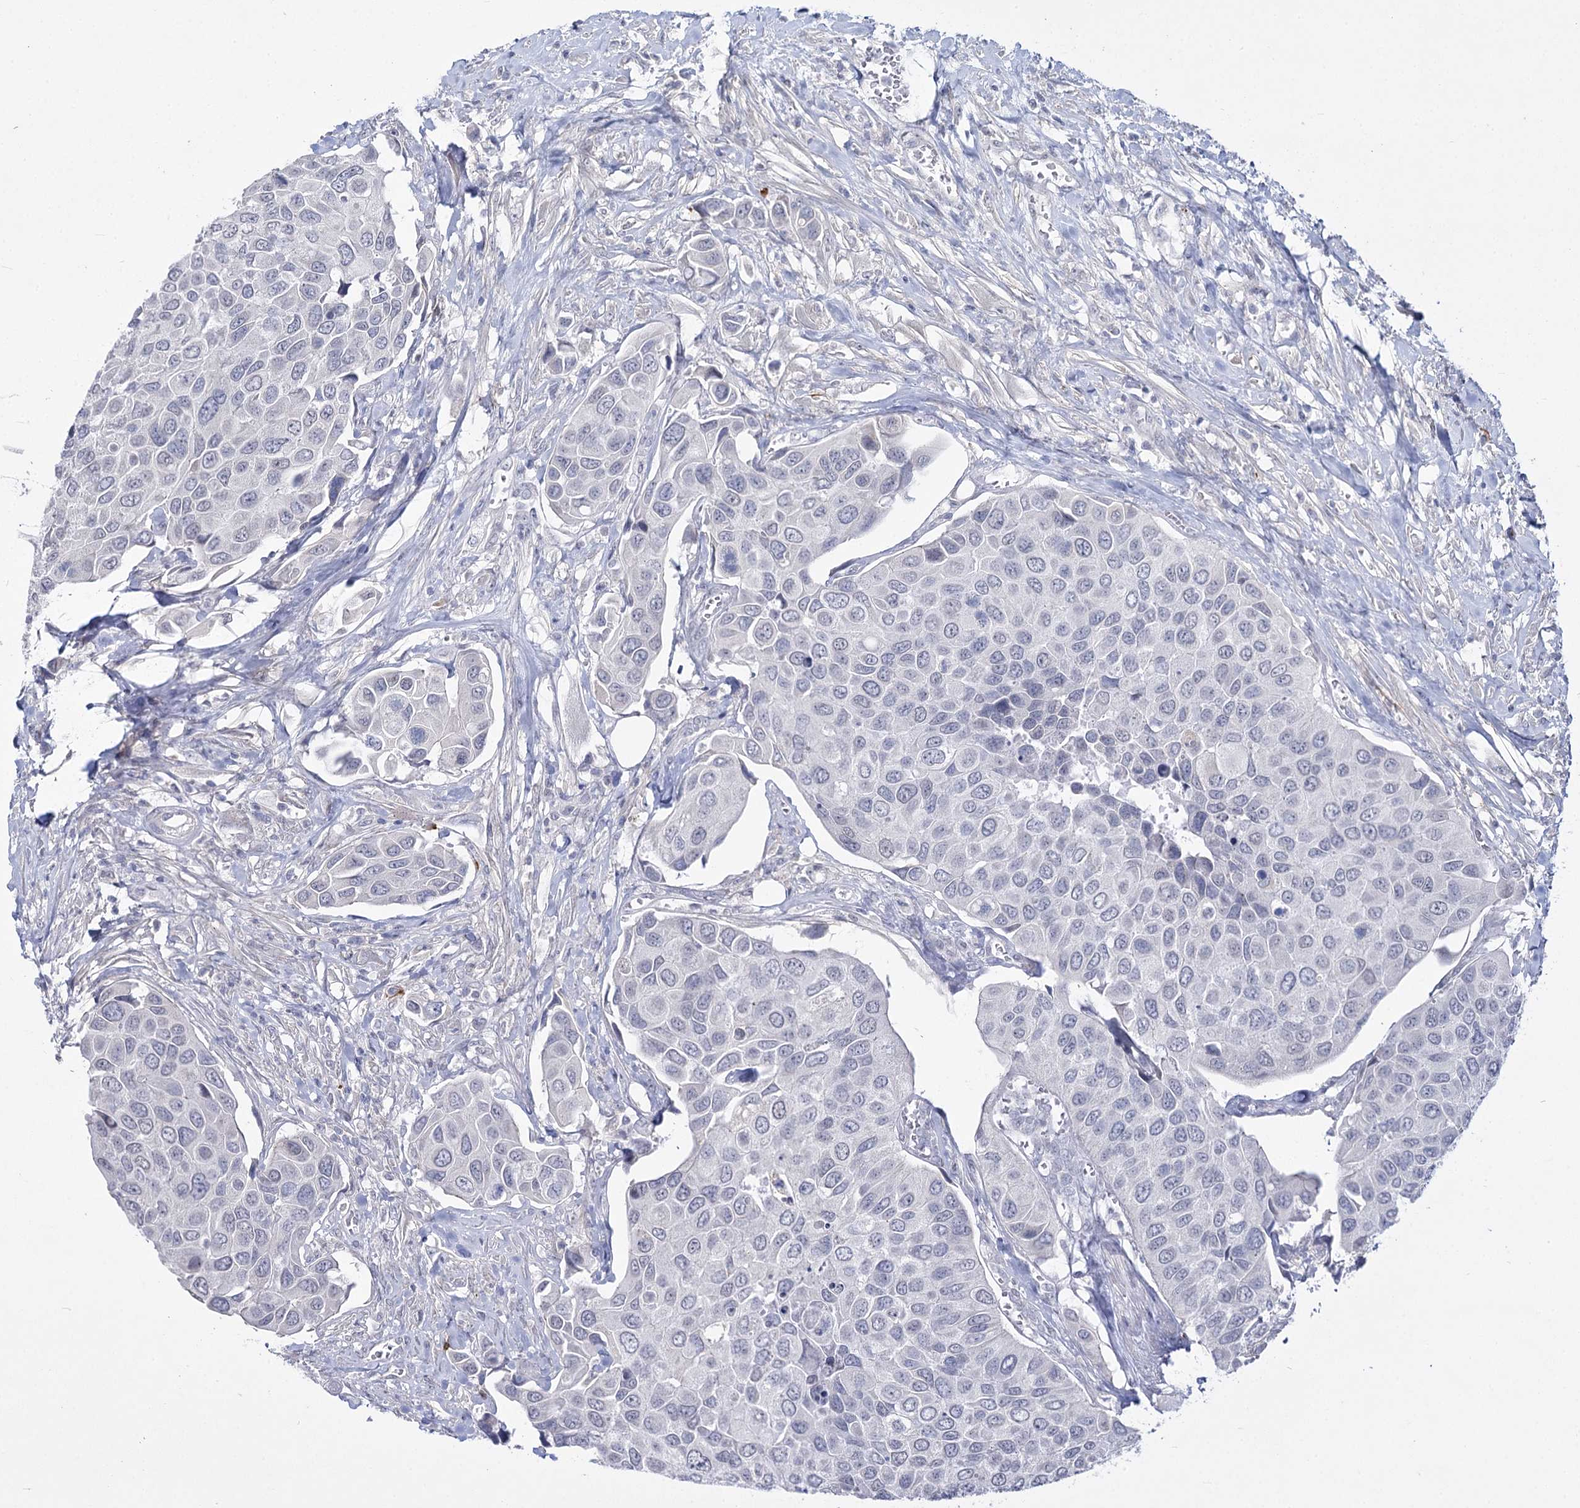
{"staining": {"intensity": "negative", "quantity": "none", "location": "none"}, "tissue": "urothelial cancer", "cell_type": "Tumor cells", "image_type": "cancer", "snomed": [{"axis": "morphology", "description": "Urothelial carcinoma, High grade"}, {"axis": "topography", "description": "Urinary bladder"}], "caption": "Histopathology image shows no significant protein staining in tumor cells of high-grade urothelial carcinoma. The staining was performed using DAB (3,3'-diaminobenzidine) to visualize the protein expression in brown, while the nuclei were stained in blue with hematoxylin (Magnification: 20x).", "gene": "ATP10B", "patient": {"sex": "male", "age": 74}}